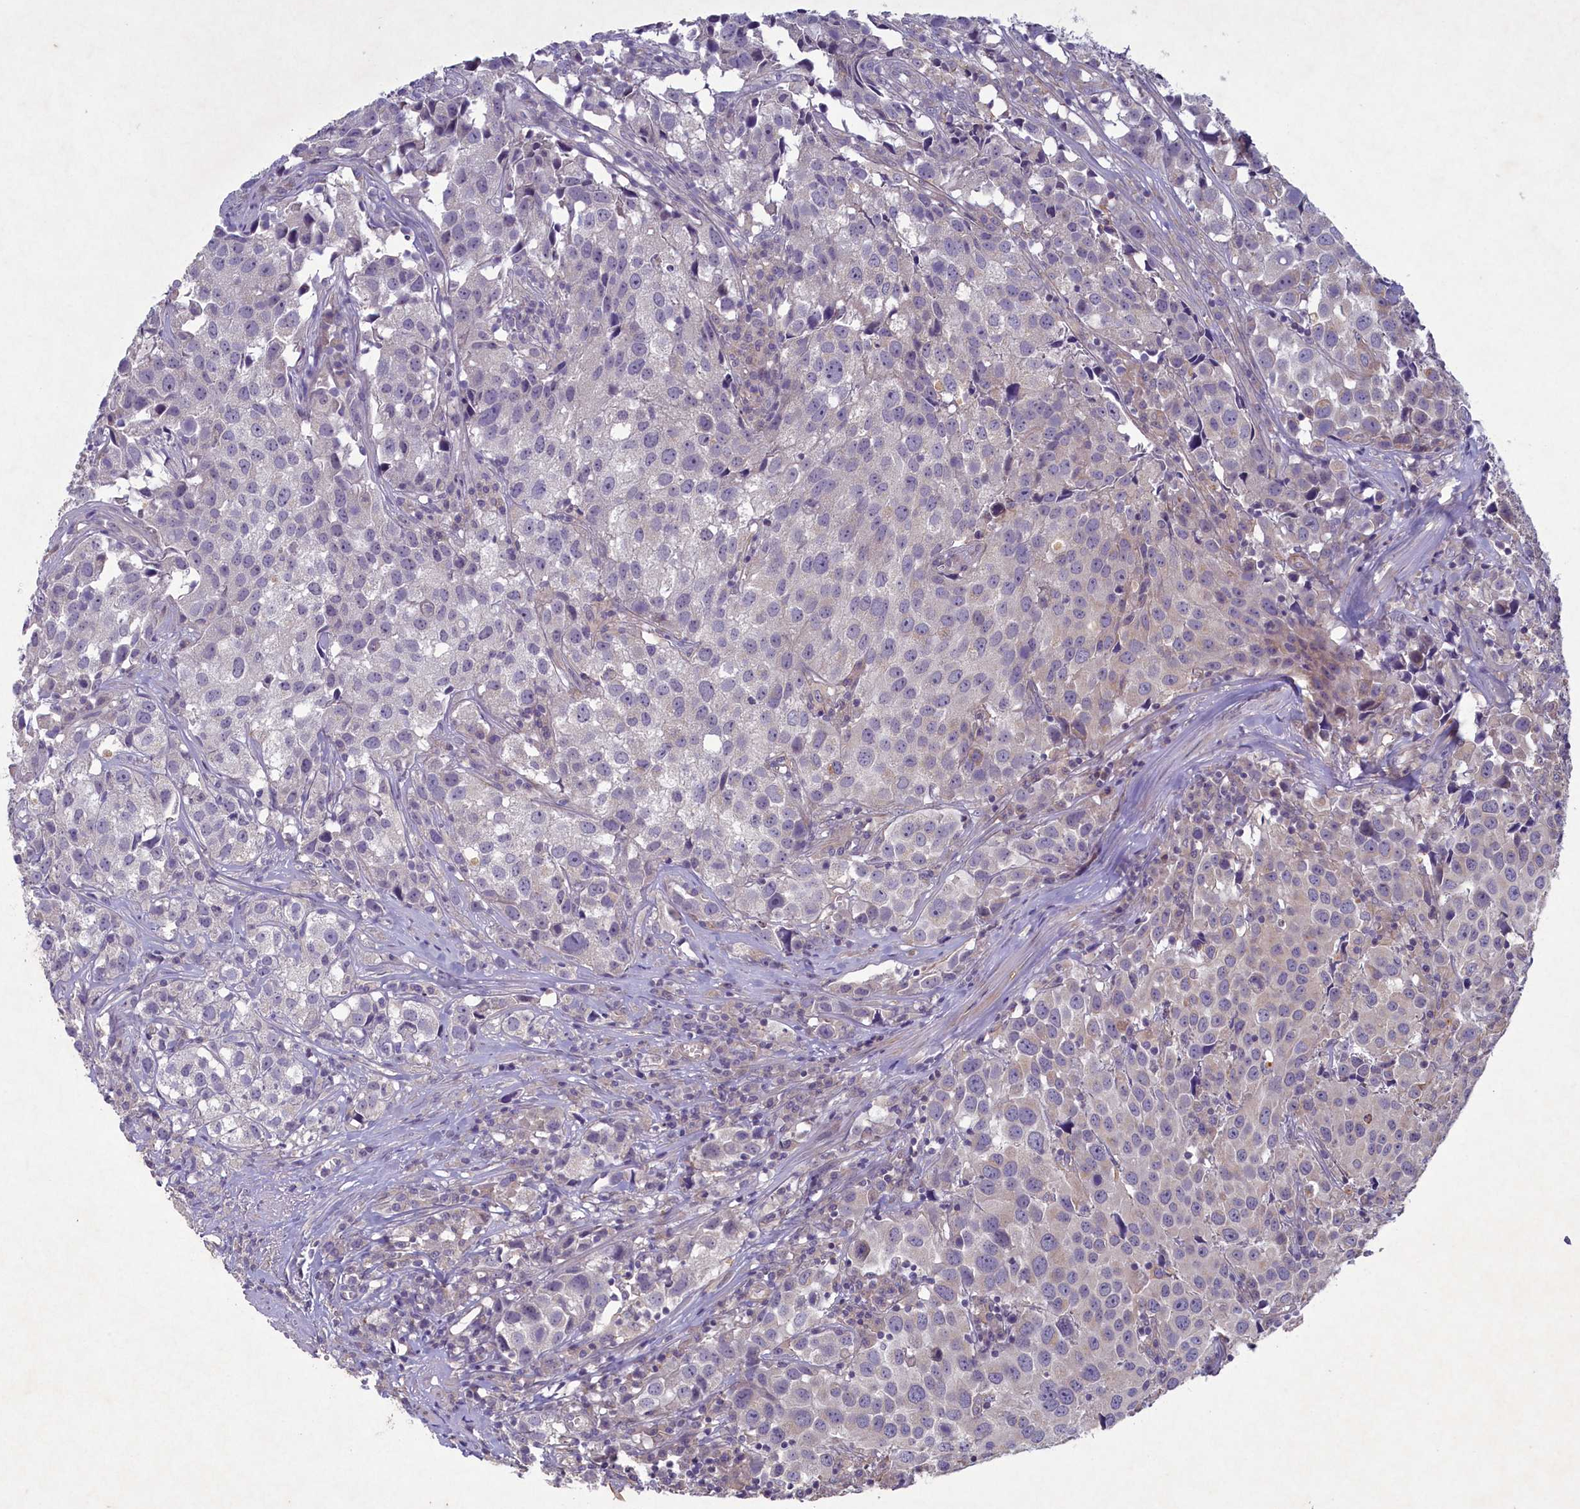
{"staining": {"intensity": "negative", "quantity": "none", "location": "none"}, "tissue": "urothelial cancer", "cell_type": "Tumor cells", "image_type": "cancer", "snomed": [{"axis": "morphology", "description": "Urothelial carcinoma, High grade"}, {"axis": "topography", "description": "Urinary bladder"}], "caption": "High-grade urothelial carcinoma was stained to show a protein in brown. There is no significant expression in tumor cells. (DAB IHC visualized using brightfield microscopy, high magnification).", "gene": "PLEKHG6", "patient": {"sex": "female", "age": 75}}